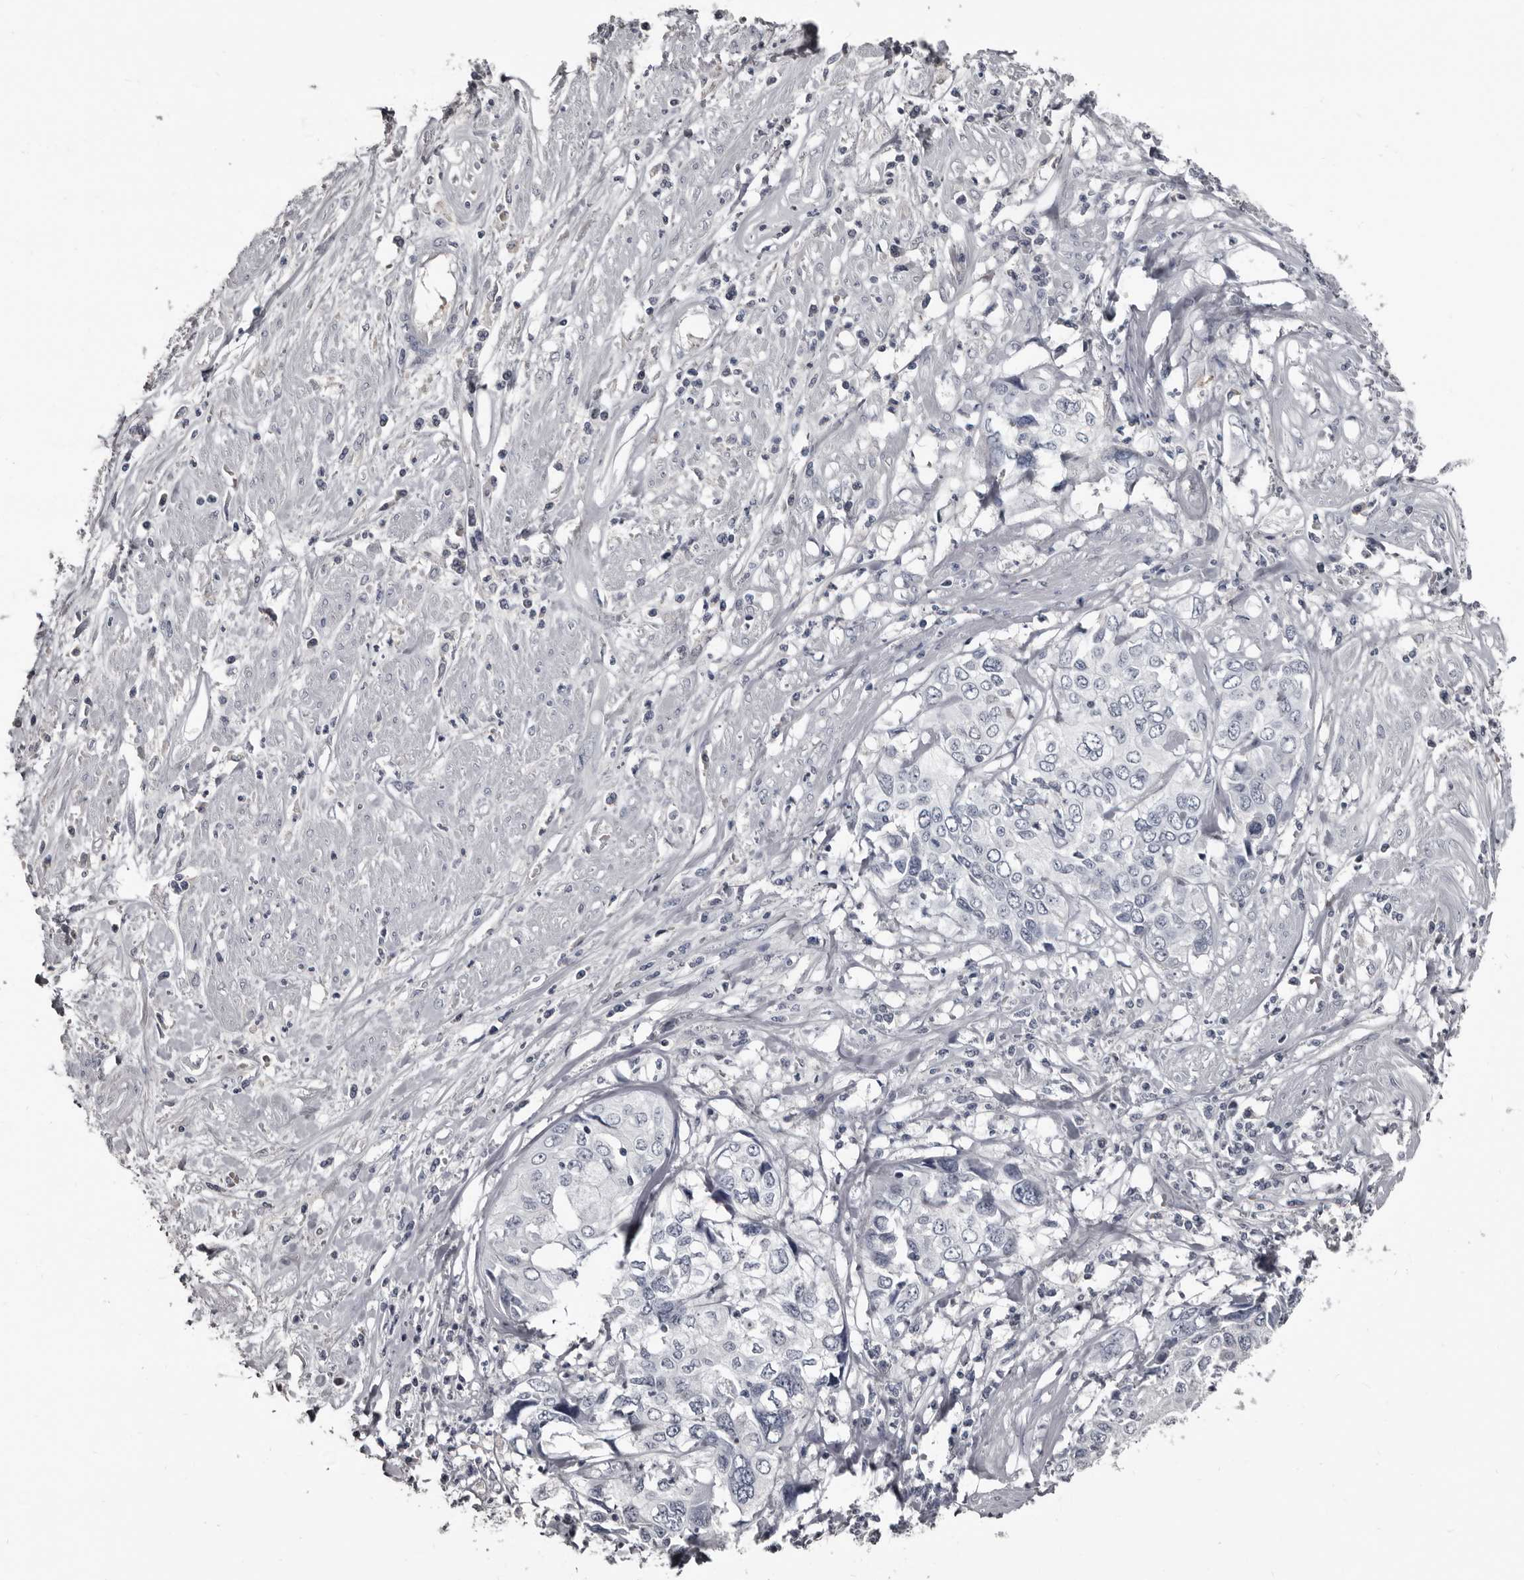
{"staining": {"intensity": "negative", "quantity": "none", "location": "none"}, "tissue": "cervical cancer", "cell_type": "Tumor cells", "image_type": "cancer", "snomed": [{"axis": "morphology", "description": "Squamous cell carcinoma, NOS"}, {"axis": "topography", "description": "Cervix"}], "caption": "Cervical squamous cell carcinoma stained for a protein using immunohistochemistry shows no expression tumor cells.", "gene": "GREB1", "patient": {"sex": "female", "age": 31}}